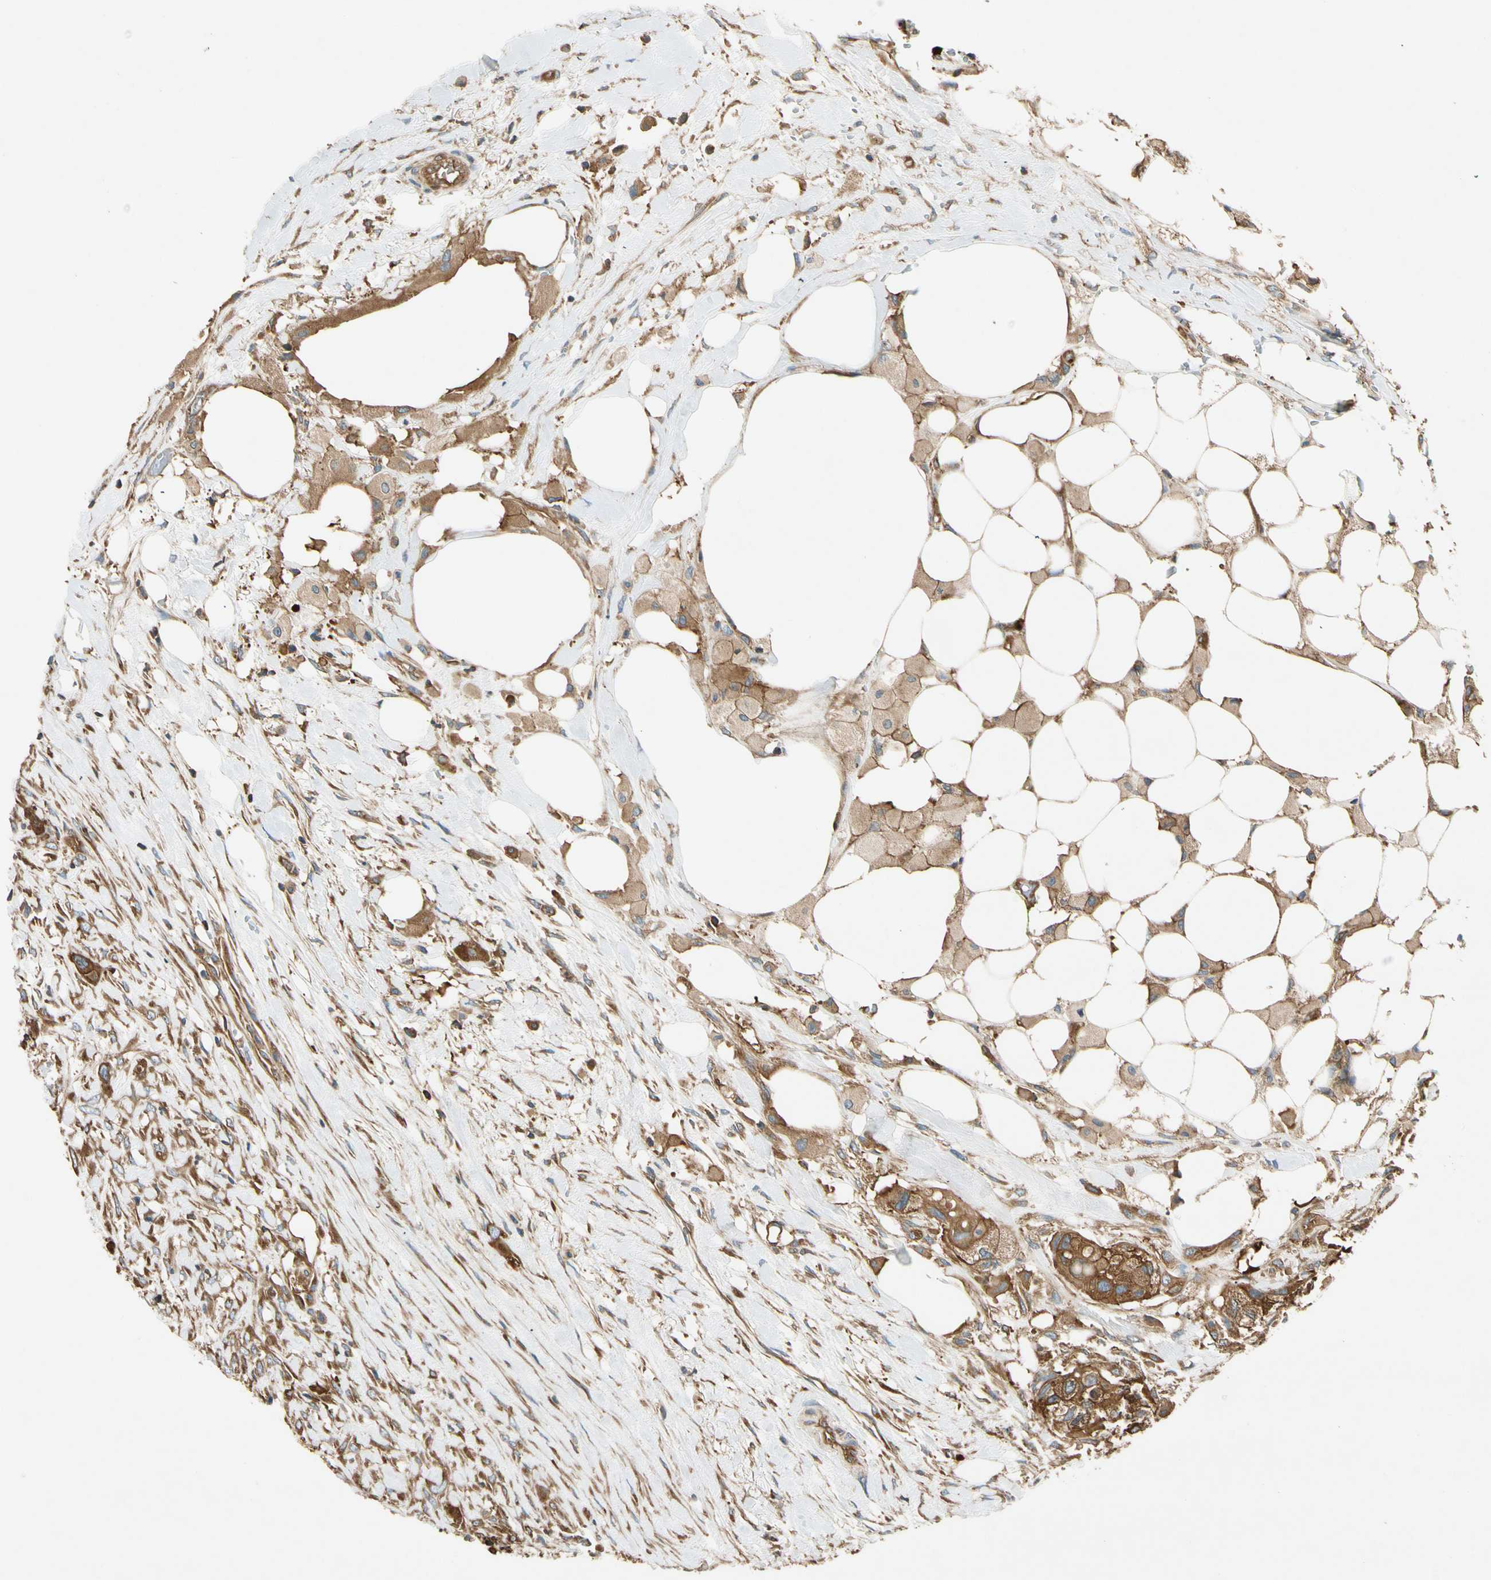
{"staining": {"intensity": "strong", "quantity": ">75%", "location": "cytoplasmic/membranous"}, "tissue": "colorectal cancer", "cell_type": "Tumor cells", "image_type": "cancer", "snomed": [{"axis": "morphology", "description": "Adenocarcinoma, NOS"}, {"axis": "topography", "description": "Colon"}], "caption": "A brown stain highlights strong cytoplasmic/membranous positivity of a protein in colorectal cancer tumor cells. The staining is performed using DAB (3,3'-diaminobenzidine) brown chromogen to label protein expression. The nuclei are counter-stained blue using hematoxylin.", "gene": "TCP11L1", "patient": {"sex": "female", "age": 57}}